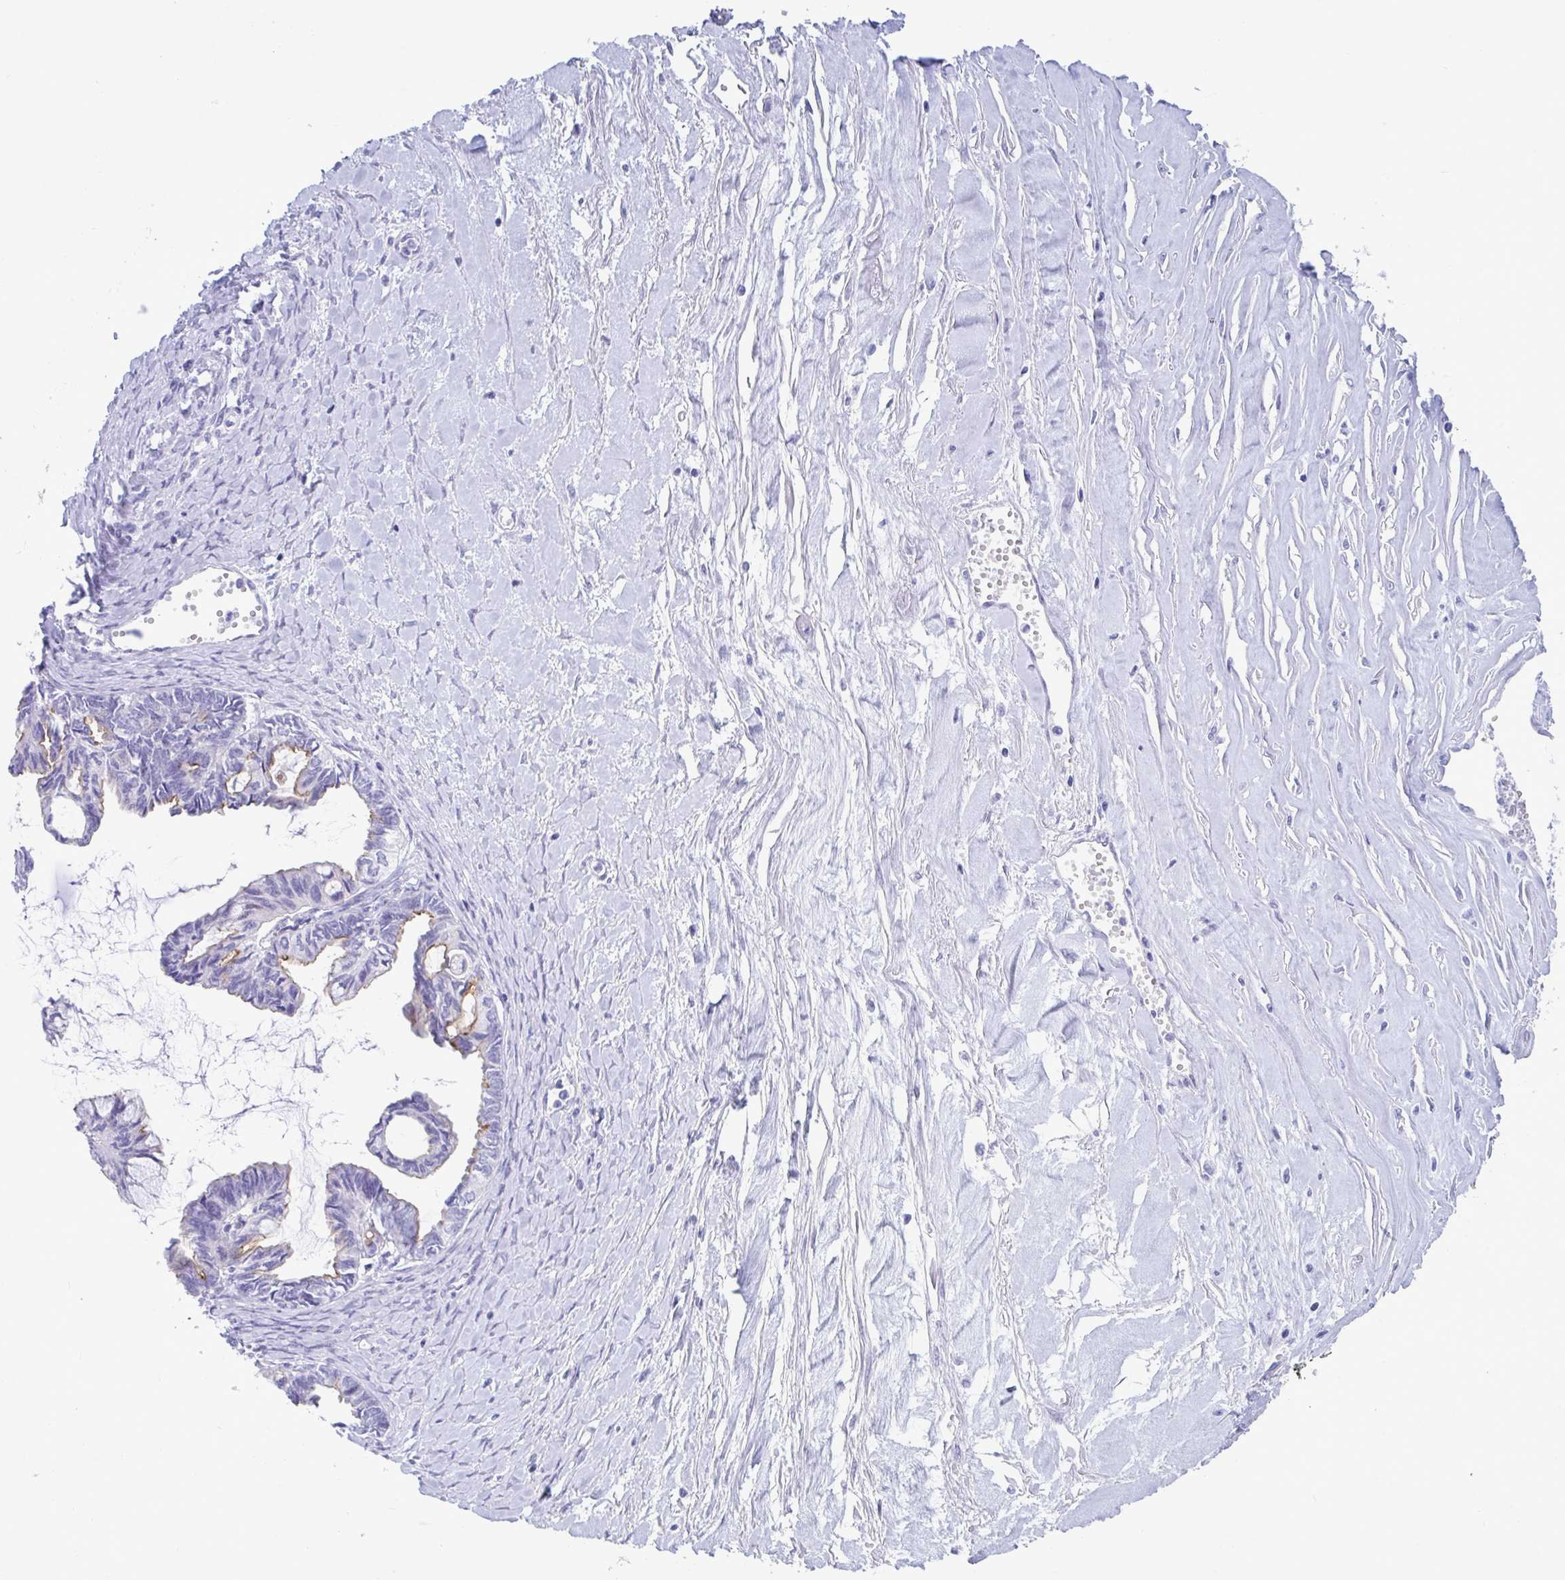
{"staining": {"intensity": "moderate", "quantity": "<25%", "location": "cytoplasmic/membranous"}, "tissue": "ovarian cancer", "cell_type": "Tumor cells", "image_type": "cancer", "snomed": [{"axis": "morphology", "description": "Cystadenocarcinoma, mucinous, NOS"}, {"axis": "topography", "description": "Ovary"}], "caption": "Ovarian mucinous cystadenocarcinoma stained with immunohistochemistry displays moderate cytoplasmic/membranous staining in about <25% of tumor cells.", "gene": "TTC30B", "patient": {"sex": "female", "age": 61}}